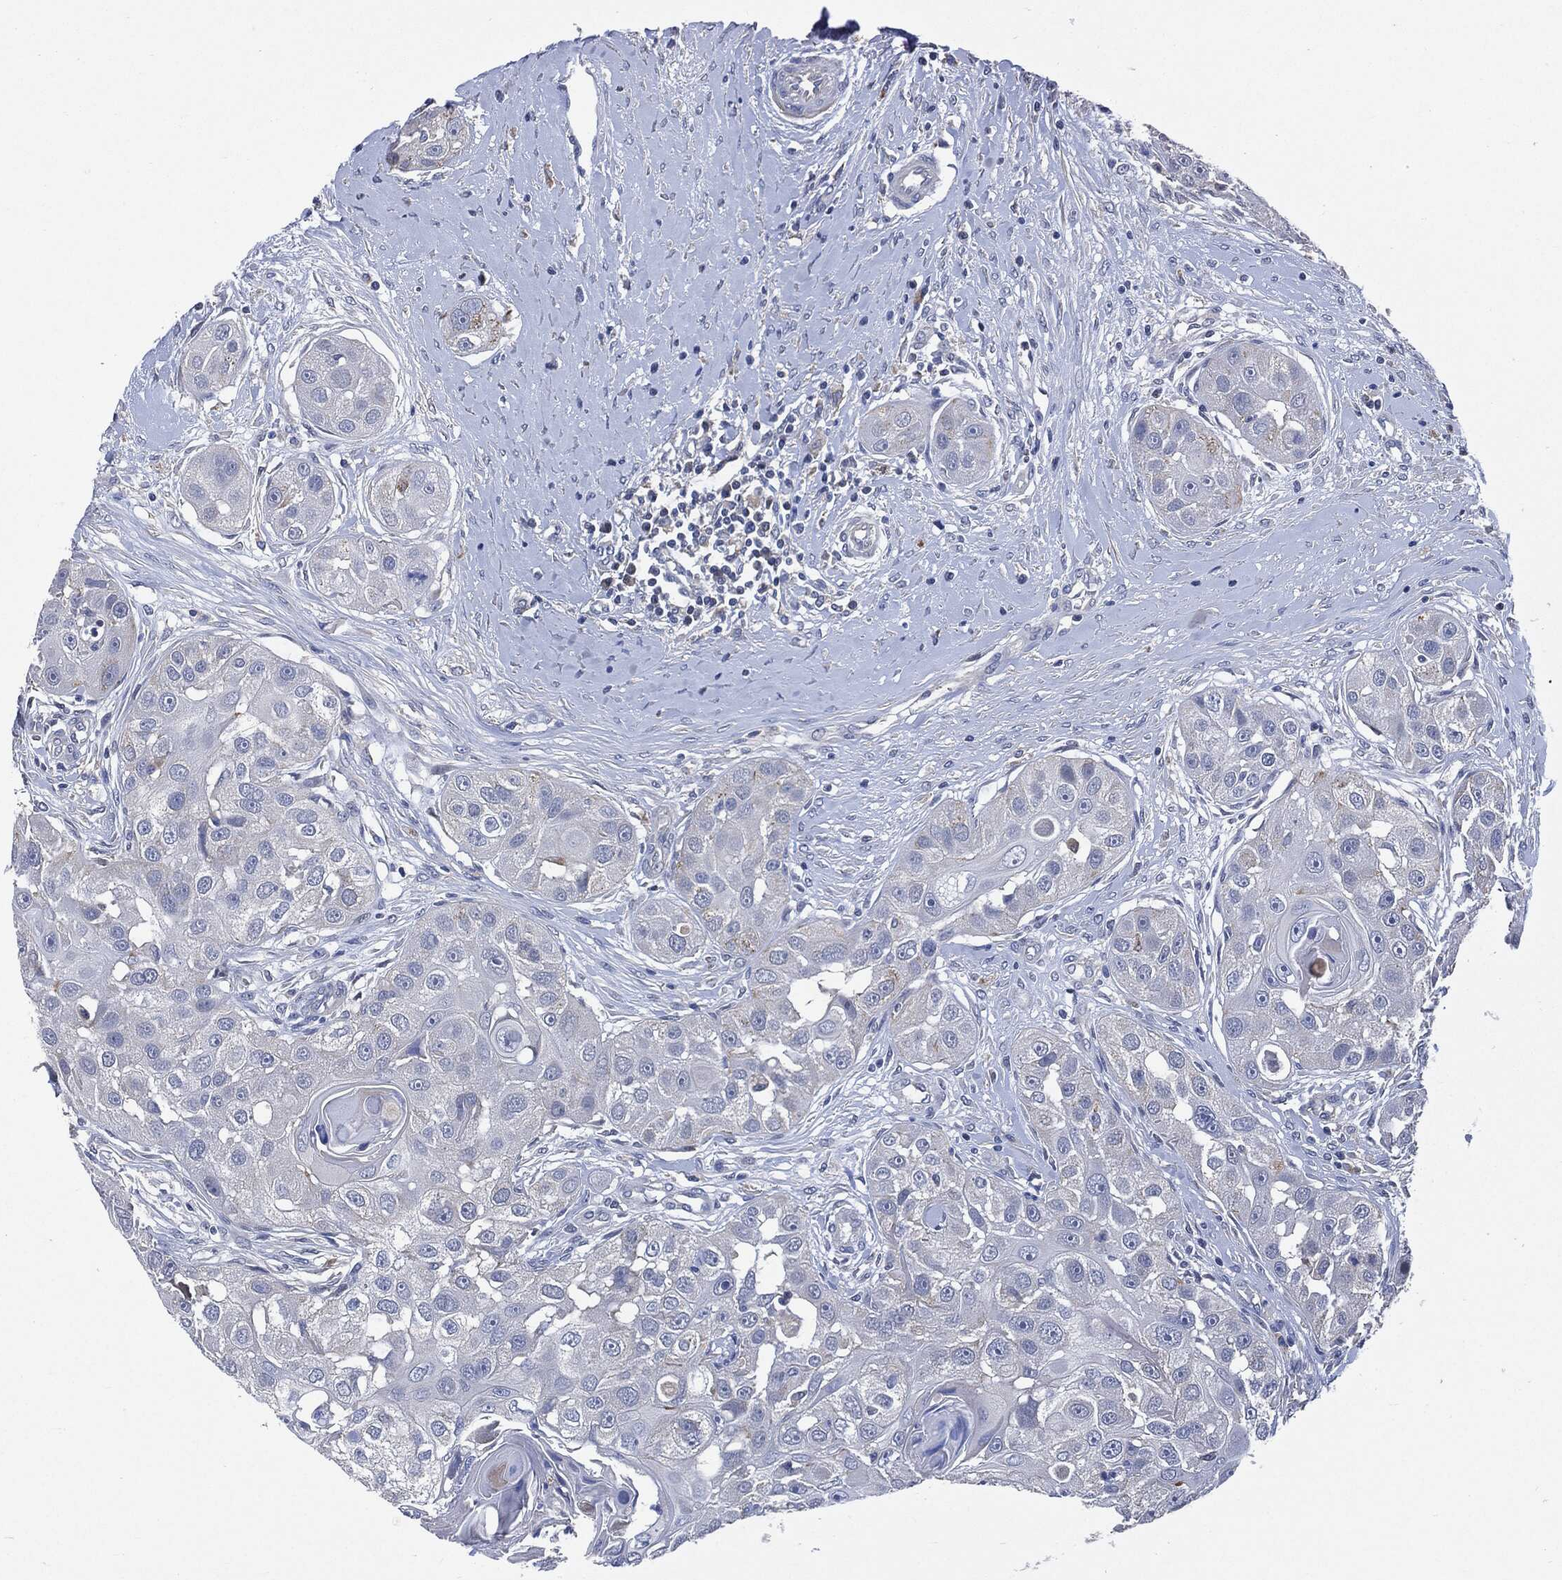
{"staining": {"intensity": "negative", "quantity": "none", "location": "none"}, "tissue": "head and neck cancer", "cell_type": "Tumor cells", "image_type": "cancer", "snomed": [{"axis": "morphology", "description": "Normal tissue, NOS"}, {"axis": "morphology", "description": "Squamous cell carcinoma, NOS"}, {"axis": "topography", "description": "Skeletal muscle"}, {"axis": "topography", "description": "Head-Neck"}], "caption": "High magnification brightfield microscopy of squamous cell carcinoma (head and neck) stained with DAB (3,3'-diaminobenzidine) (brown) and counterstained with hematoxylin (blue): tumor cells show no significant positivity.", "gene": "VSIG4", "patient": {"sex": "male", "age": 51}}